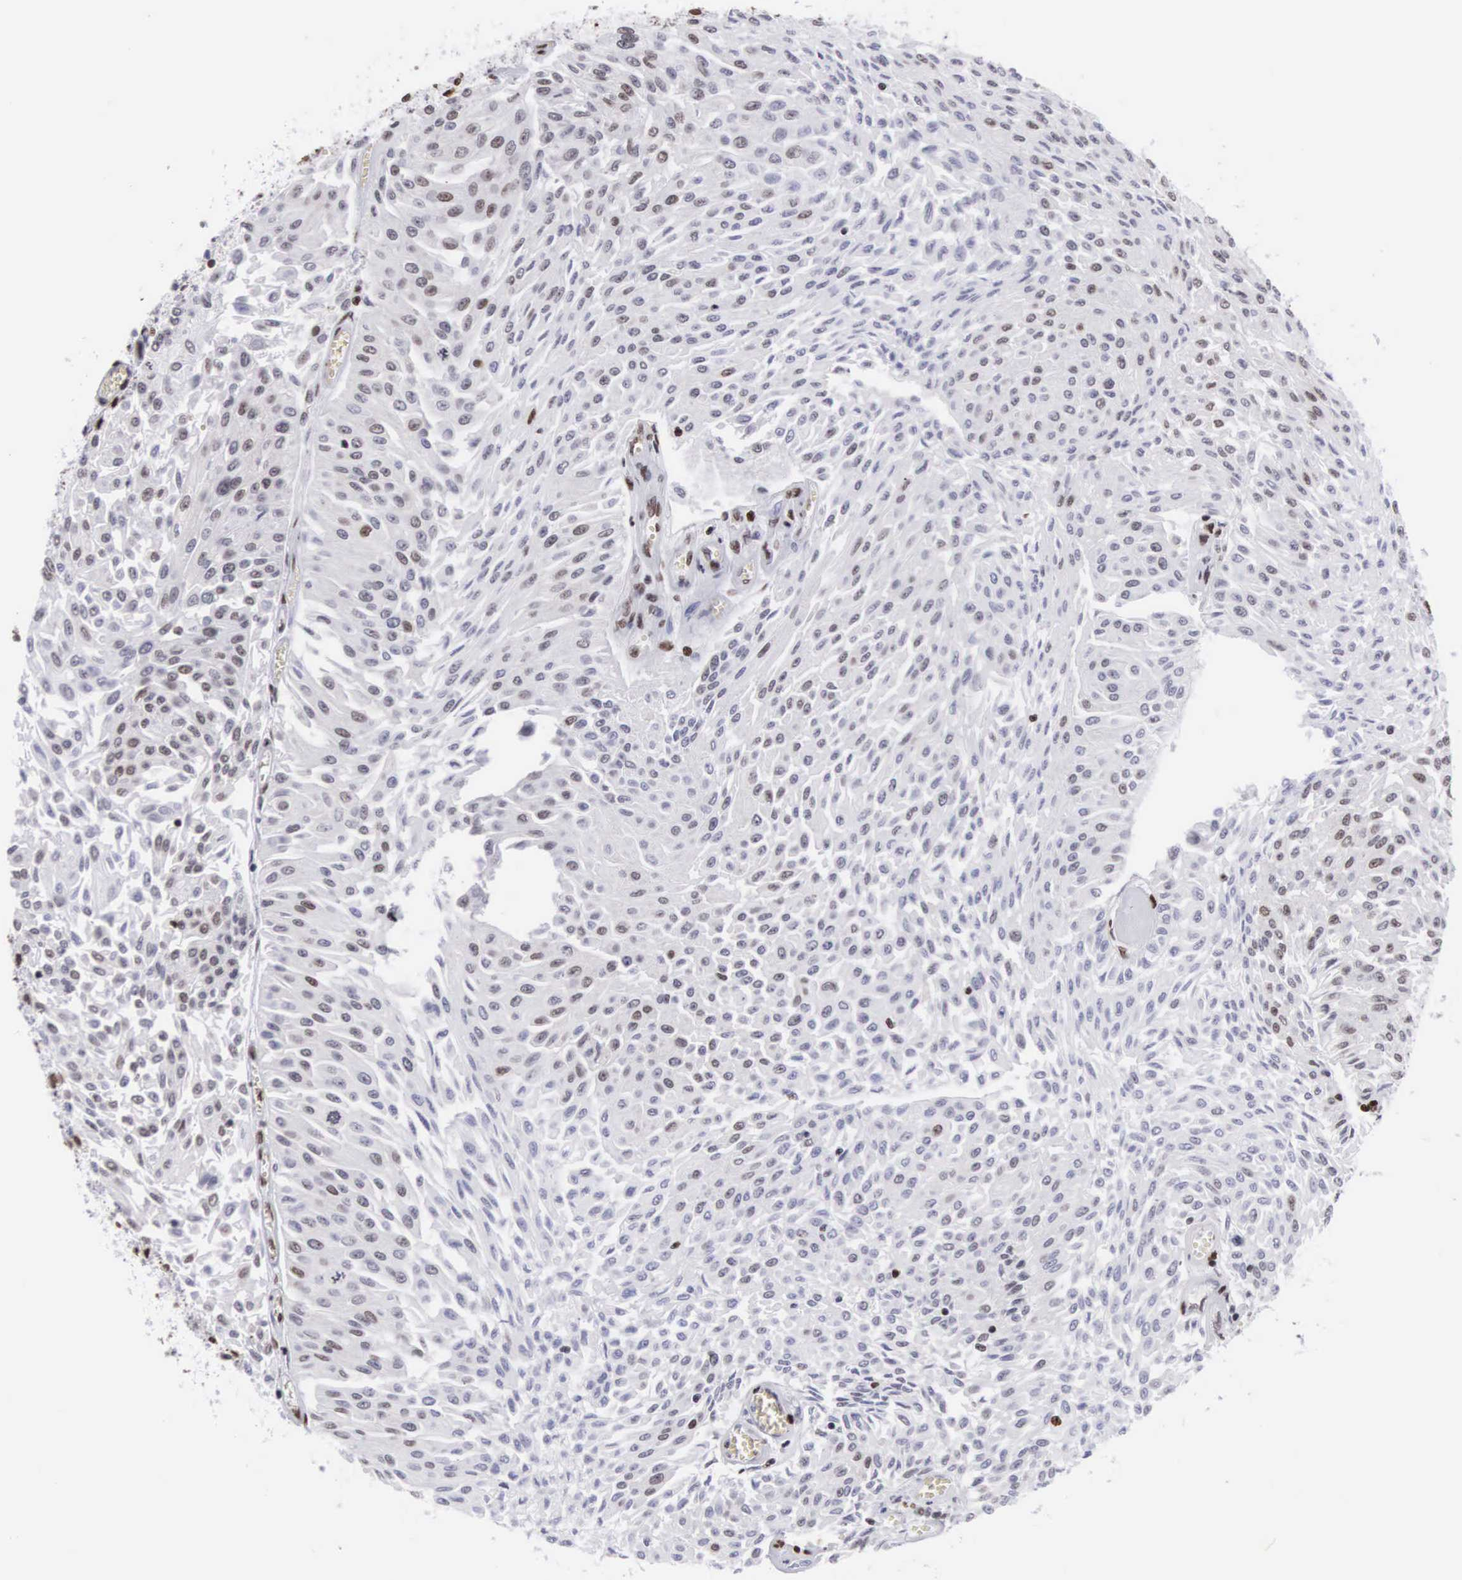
{"staining": {"intensity": "weak", "quantity": "25%-75%", "location": "nuclear"}, "tissue": "urothelial cancer", "cell_type": "Tumor cells", "image_type": "cancer", "snomed": [{"axis": "morphology", "description": "Urothelial carcinoma, Low grade"}, {"axis": "topography", "description": "Urinary bladder"}], "caption": "Urothelial carcinoma (low-grade) stained for a protein shows weak nuclear positivity in tumor cells.", "gene": "MECP2", "patient": {"sex": "male", "age": 86}}